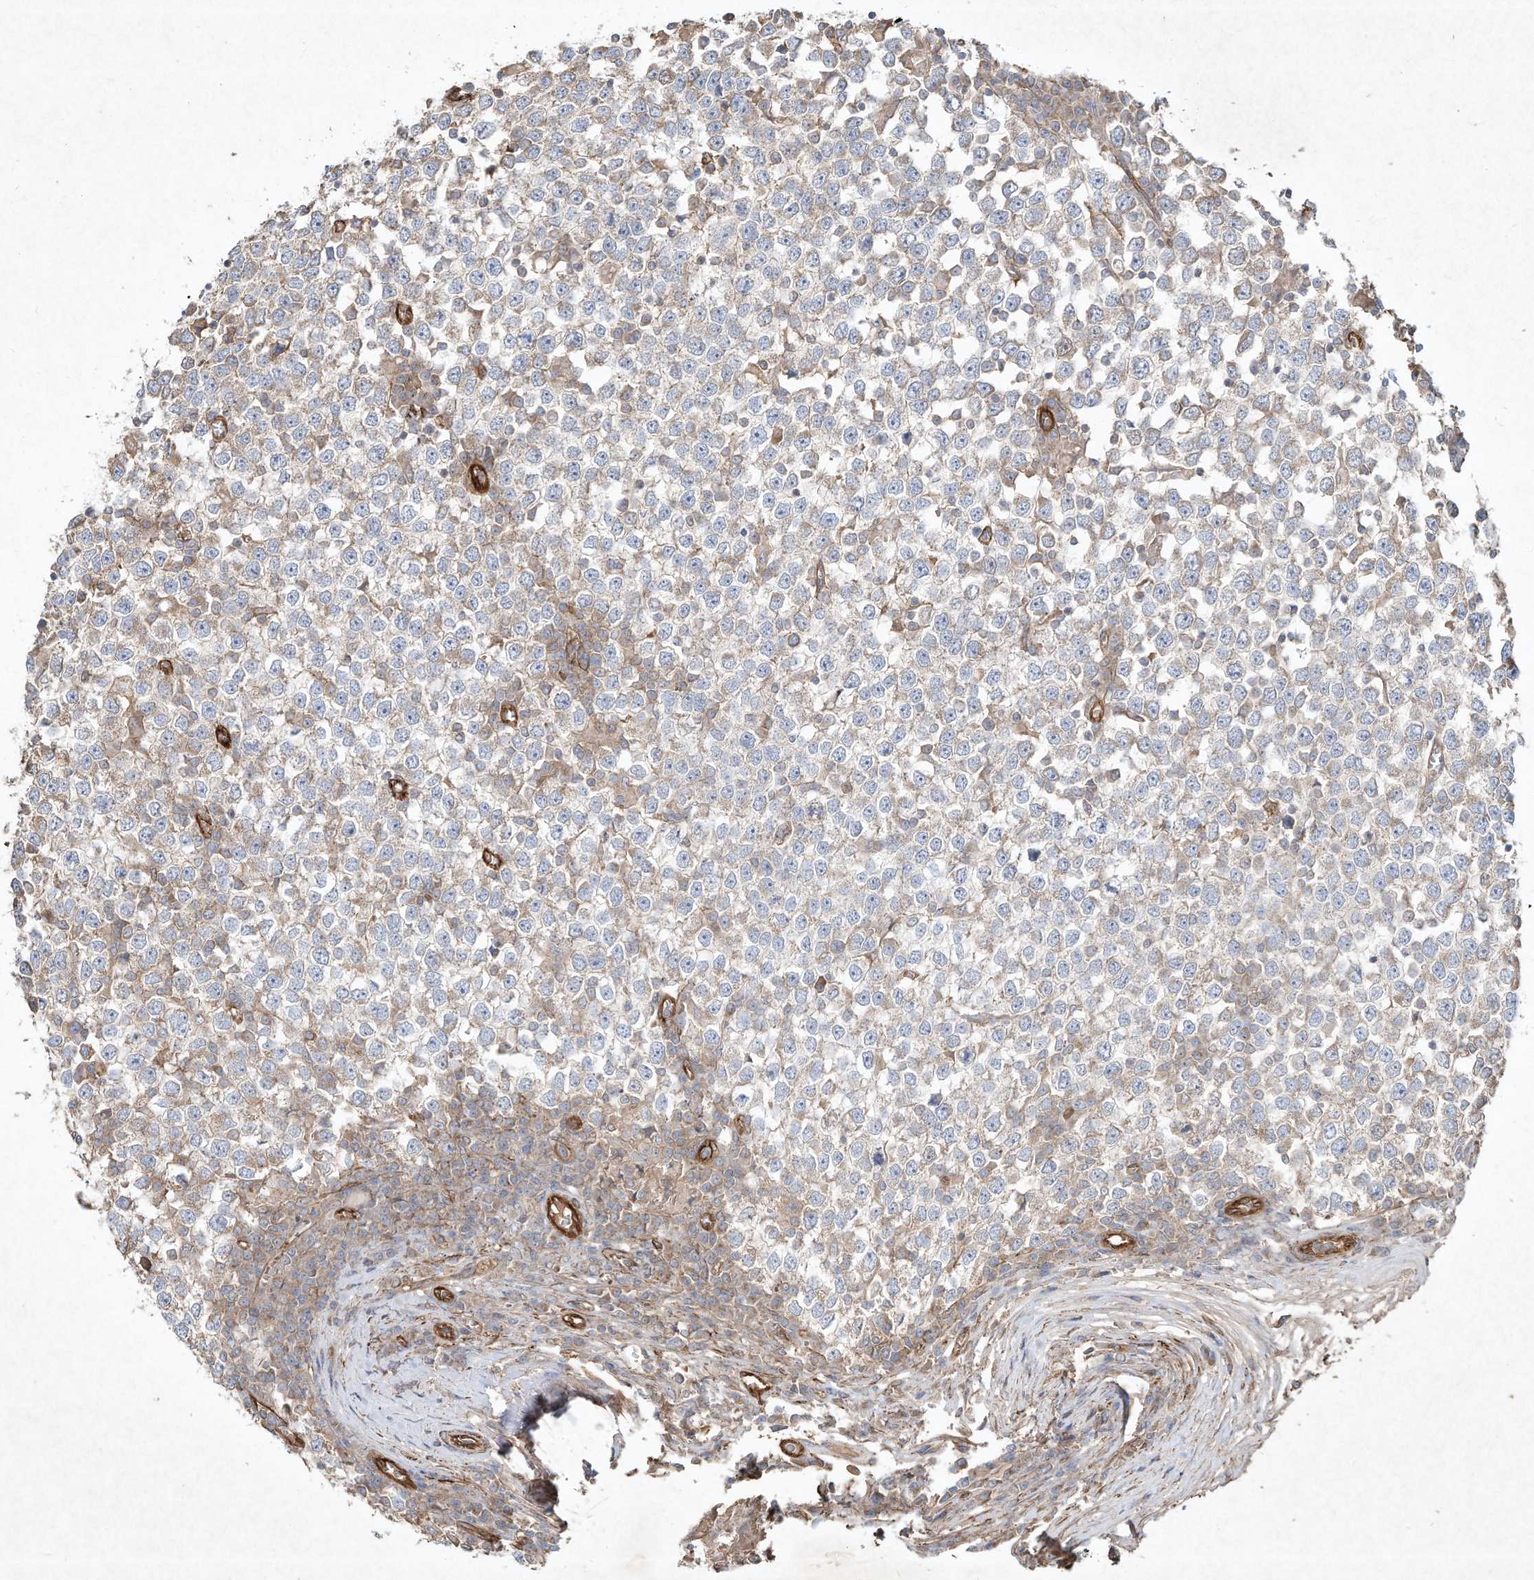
{"staining": {"intensity": "weak", "quantity": "<25%", "location": "cytoplasmic/membranous"}, "tissue": "testis cancer", "cell_type": "Tumor cells", "image_type": "cancer", "snomed": [{"axis": "morphology", "description": "Seminoma, NOS"}, {"axis": "topography", "description": "Testis"}], "caption": "Image shows no protein staining in tumor cells of testis cancer tissue.", "gene": "HTR5A", "patient": {"sex": "male", "age": 65}}